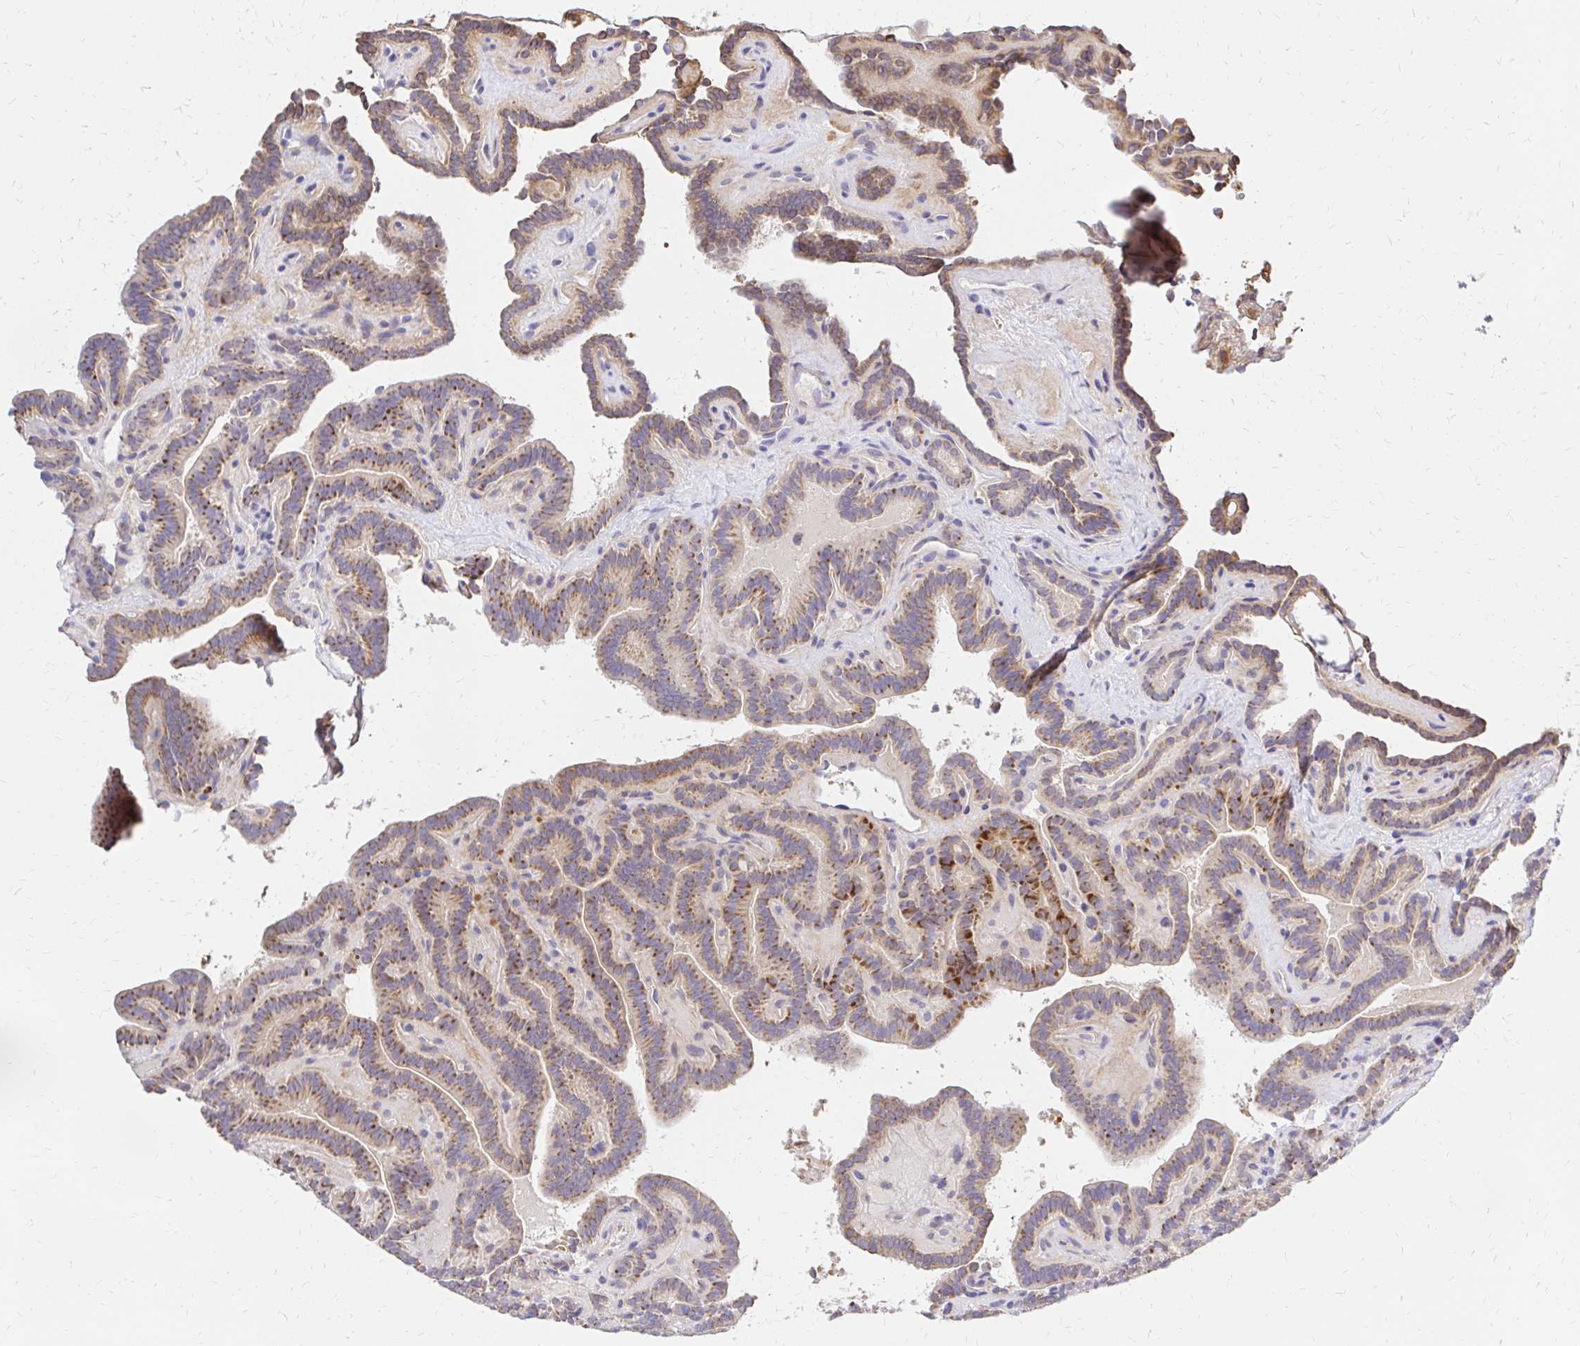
{"staining": {"intensity": "moderate", "quantity": ">75%", "location": "cytoplasmic/membranous"}, "tissue": "thyroid cancer", "cell_type": "Tumor cells", "image_type": "cancer", "snomed": [{"axis": "morphology", "description": "Papillary adenocarcinoma, NOS"}, {"axis": "topography", "description": "Thyroid gland"}], "caption": "Protein staining of papillary adenocarcinoma (thyroid) tissue reveals moderate cytoplasmic/membranous expression in about >75% of tumor cells. Nuclei are stained in blue.", "gene": "MRPL13", "patient": {"sex": "female", "age": 21}}